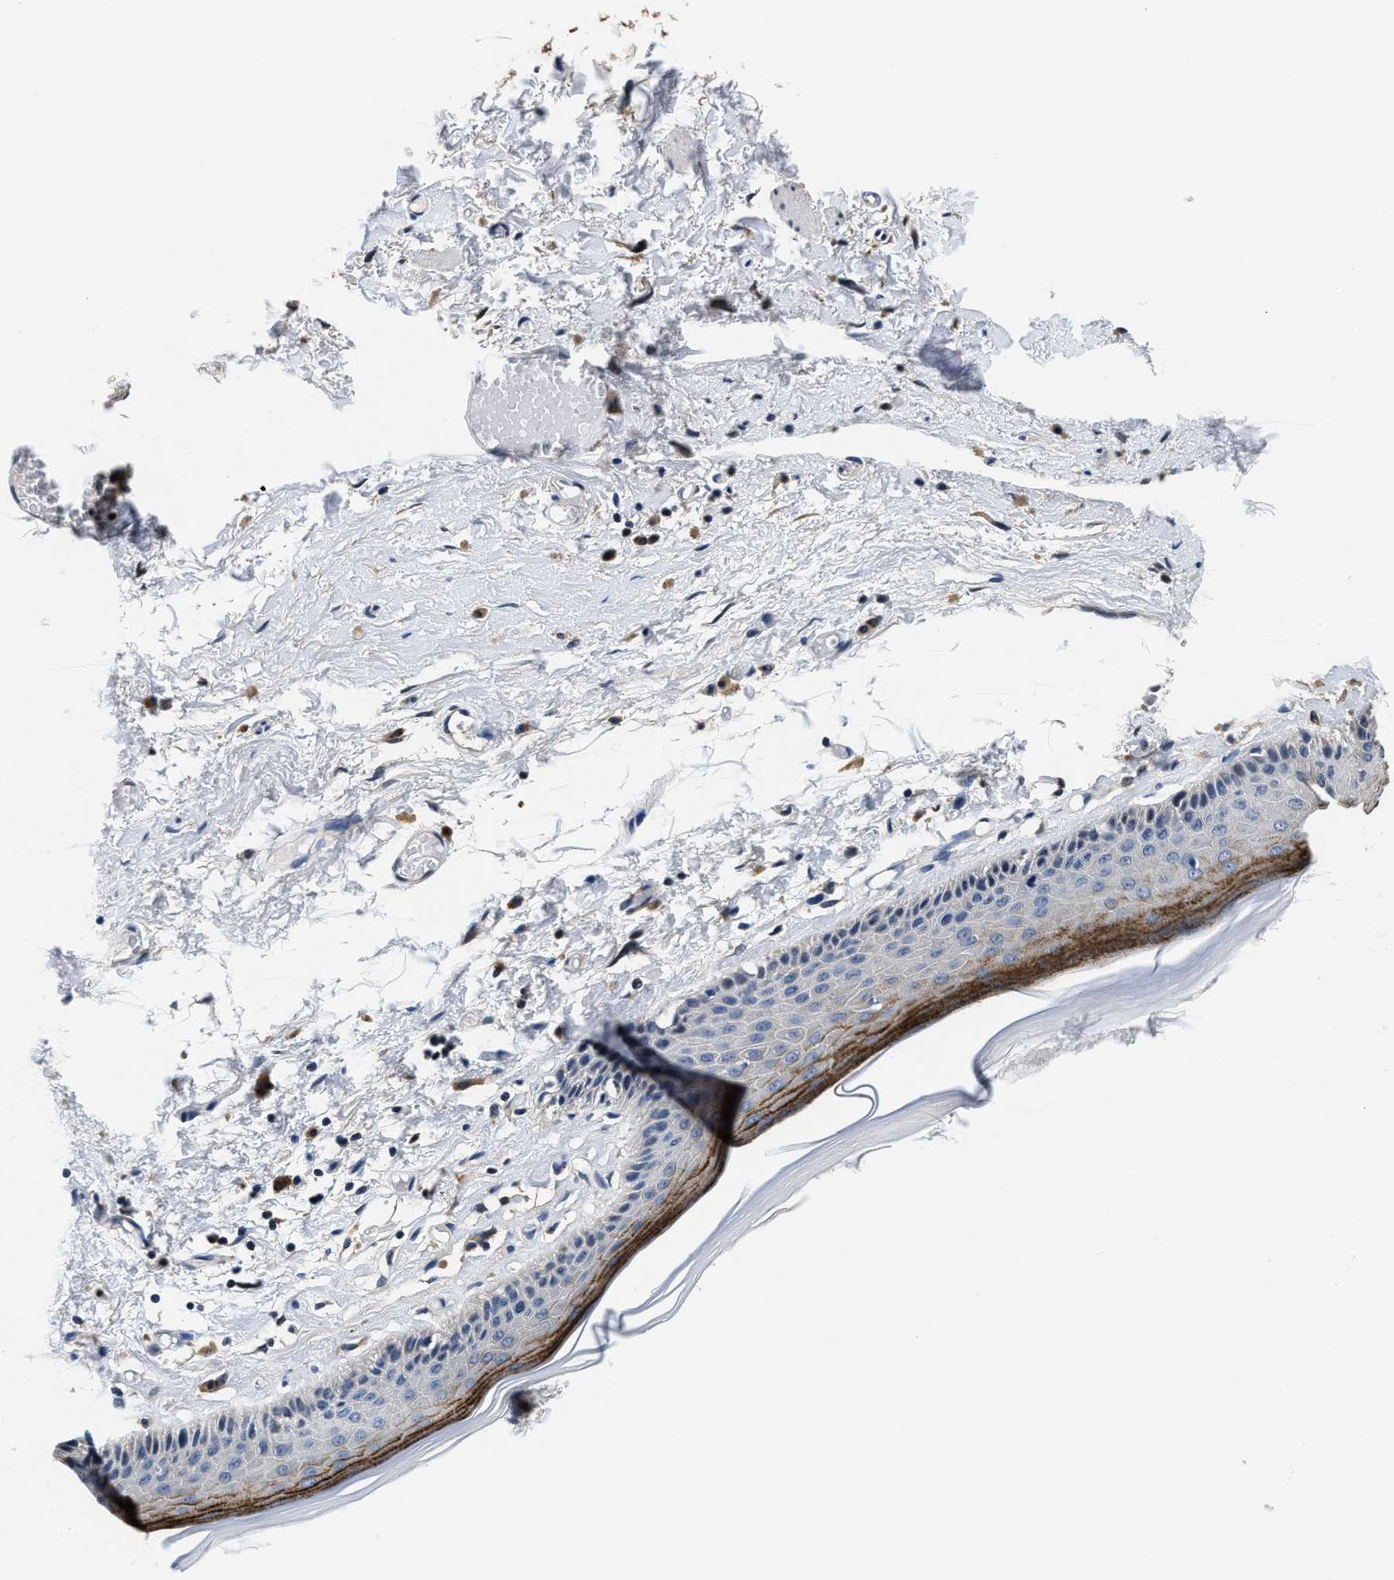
{"staining": {"intensity": "strong", "quantity": "<25%", "location": "cytoplasmic/membranous"}, "tissue": "skin", "cell_type": "Epidermal cells", "image_type": "normal", "snomed": [{"axis": "morphology", "description": "Normal tissue, NOS"}, {"axis": "topography", "description": "Vulva"}], "caption": "Immunohistochemistry of normal skin displays medium levels of strong cytoplasmic/membranous positivity in approximately <25% of epidermal cells.", "gene": "PHPT1", "patient": {"sex": "female", "age": 73}}